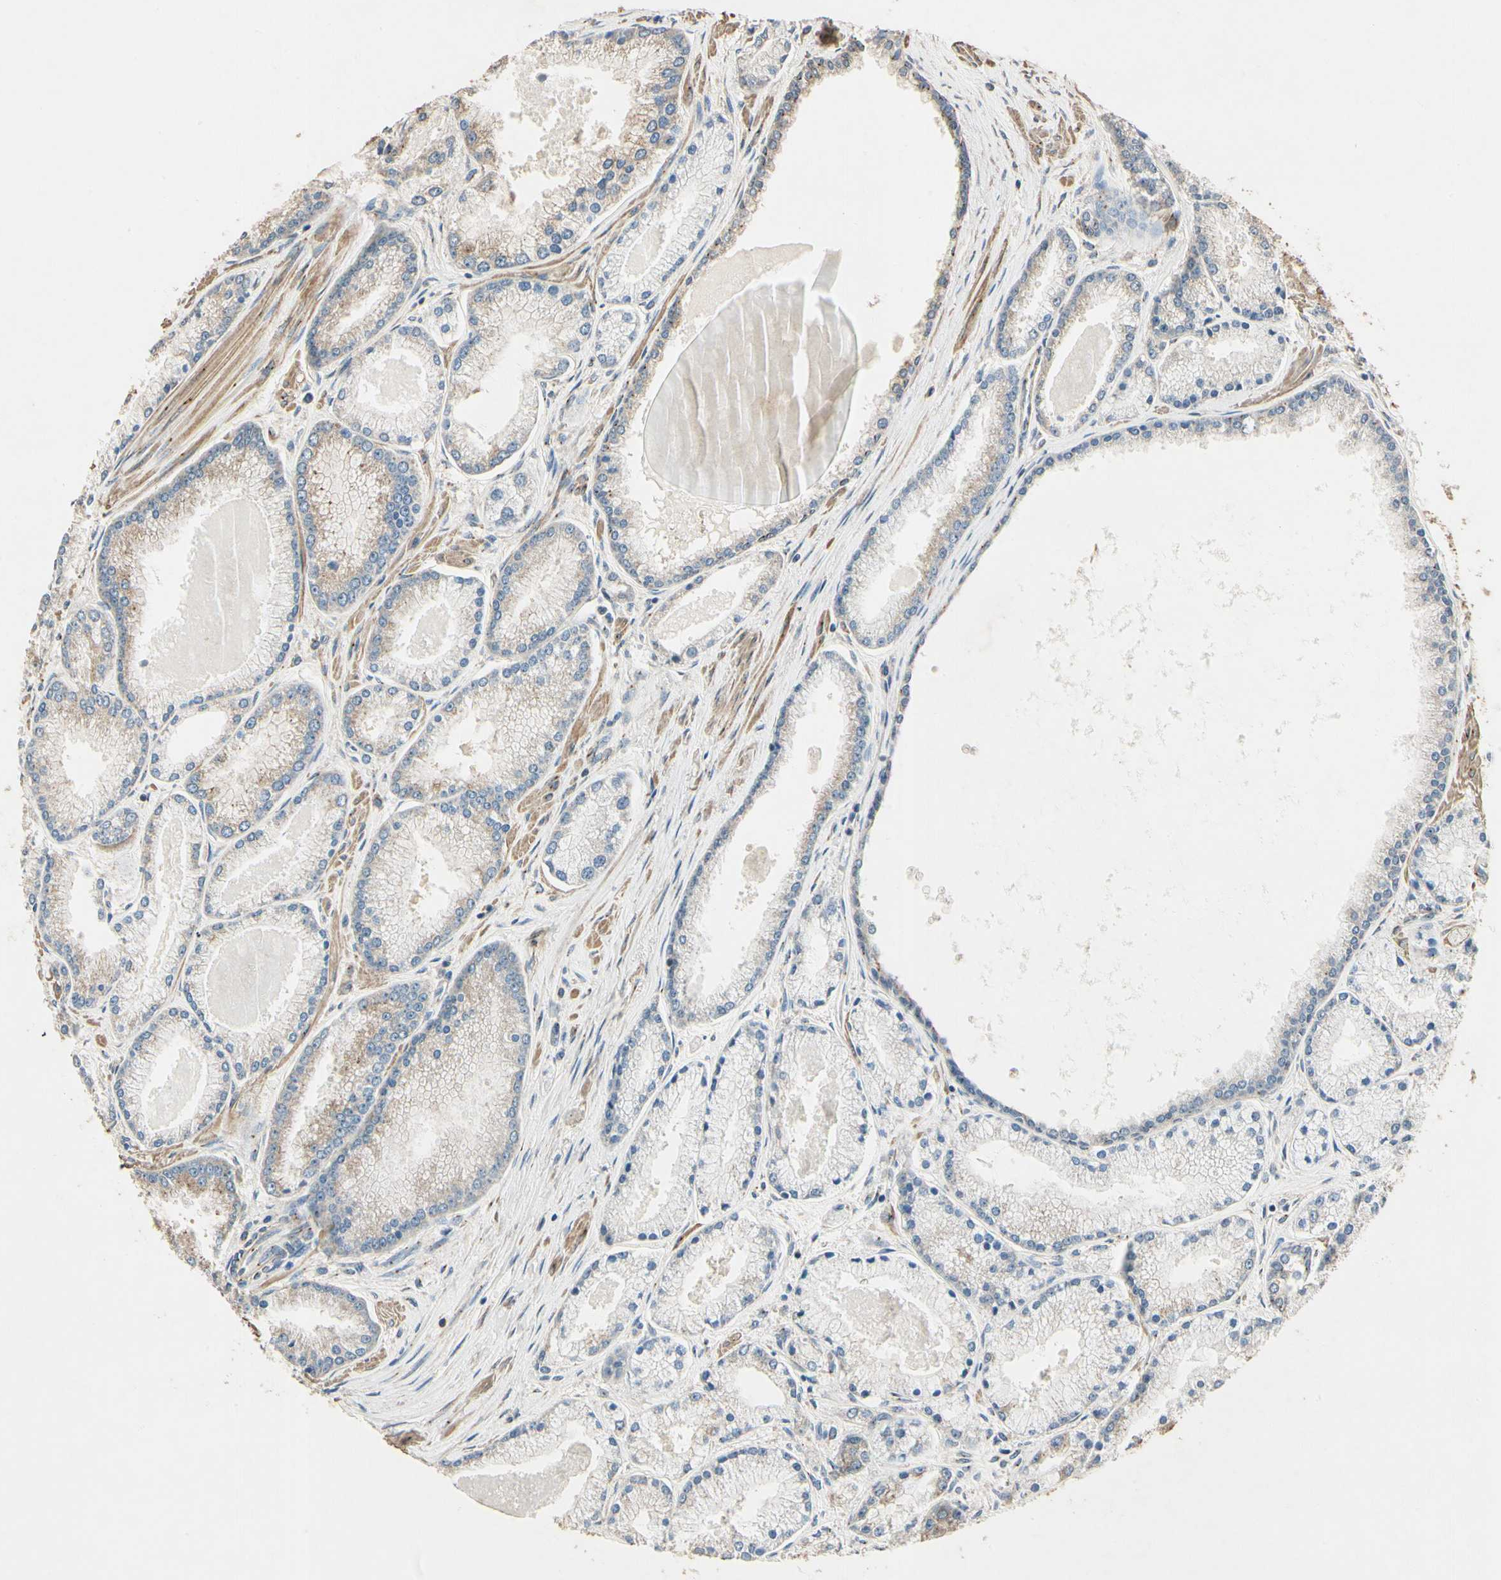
{"staining": {"intensity": "moderate", "quantity": "<25%", "location": "cytoplasmic/membranous"}, "tissue": "prostate cancer", "cell_type": "Tumor cells", "image_type": "cancer", "snomed": [{"axis": "morphology", "description": "Adenocarcinoma, High grade"}, {"axis": "topography", "description": "Prostate"}], "caption": "A low amount of moderate cytoplasmic/membranous expression is seen in approximately <25% of tumor cells in prostate cancer tissue.", "gene": "AKAP9", "patient": {"sex": "male", "age": 61}}